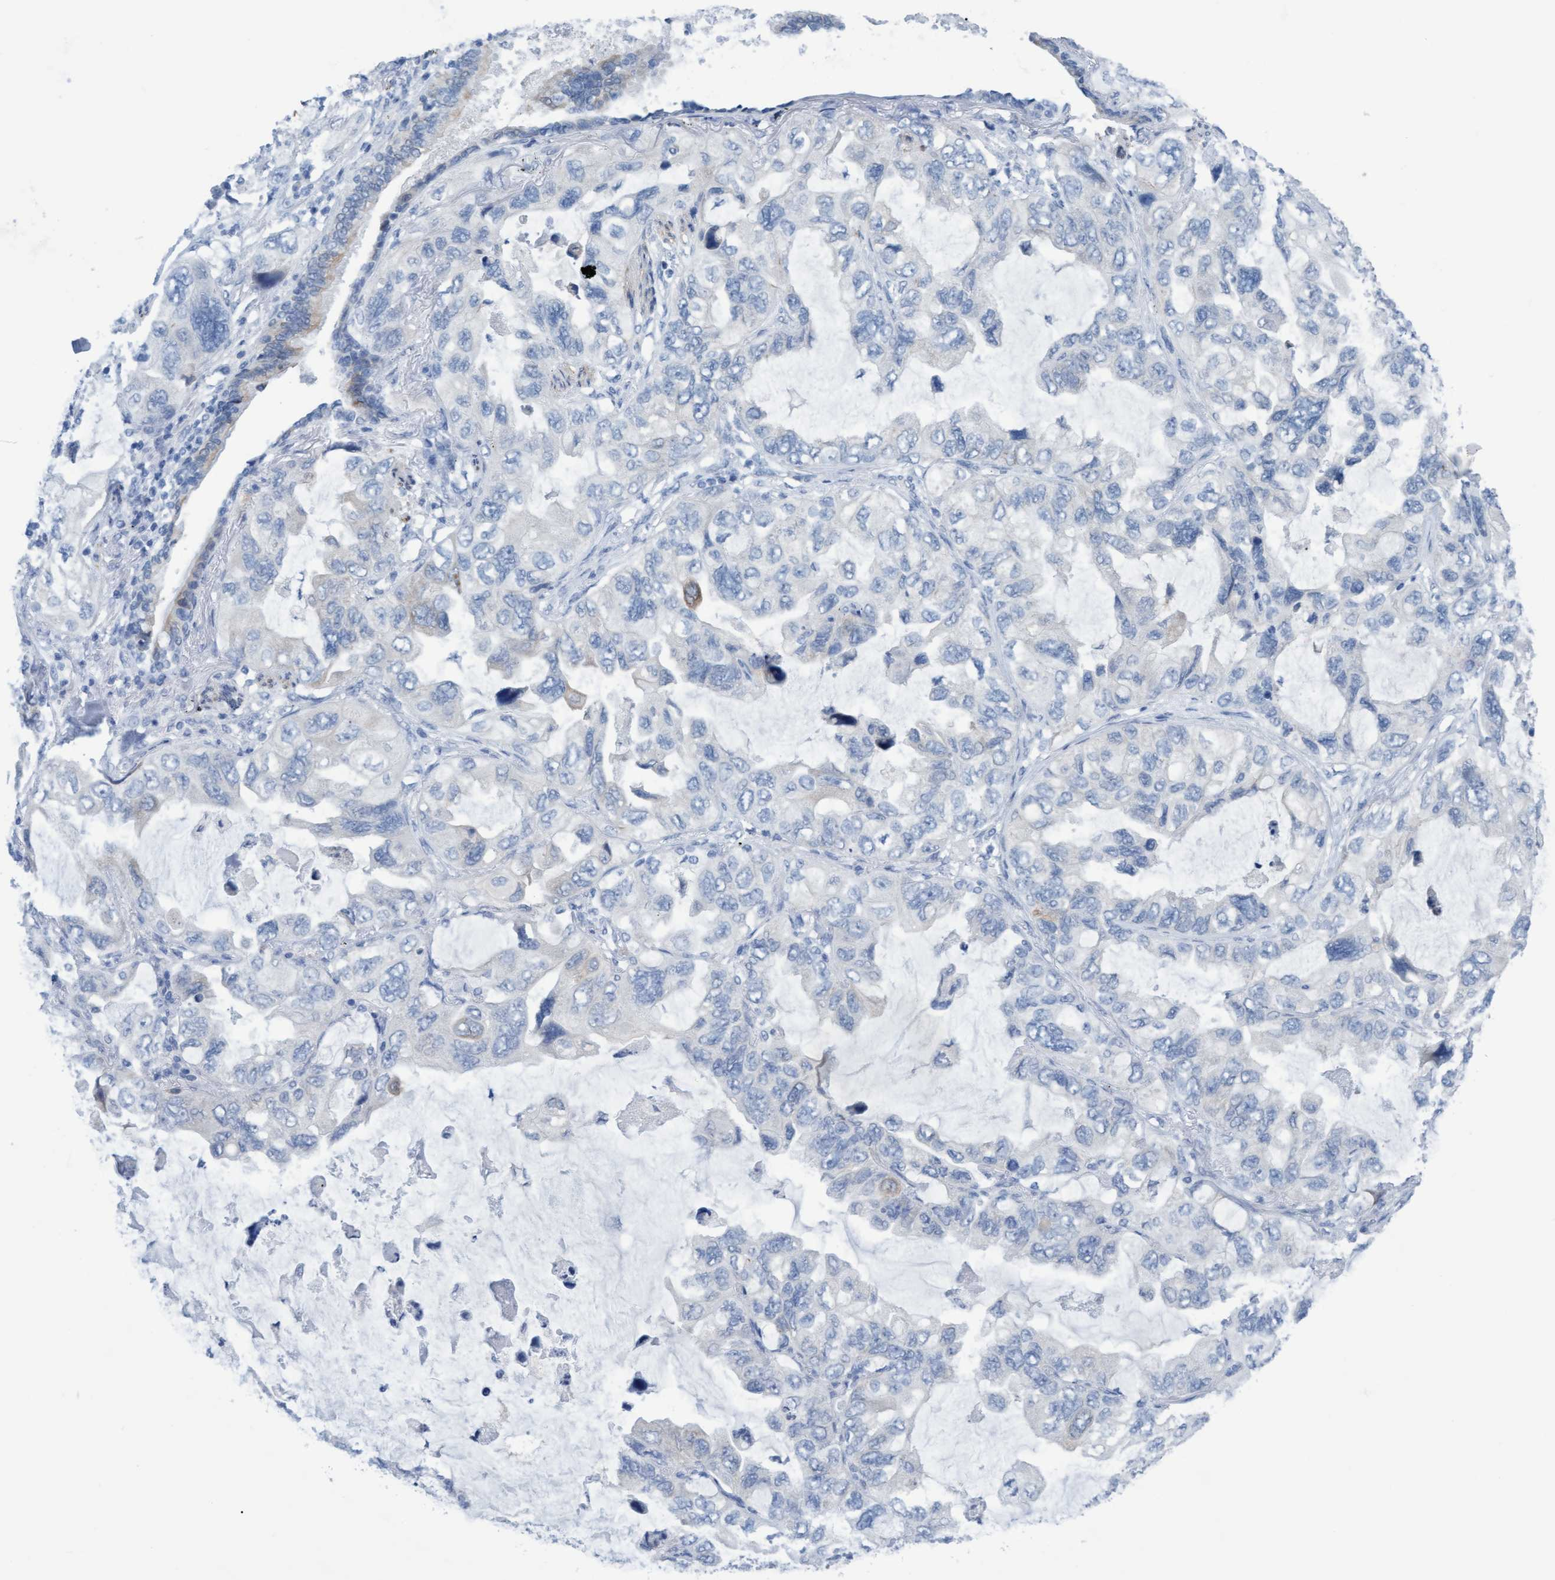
{"staining": {"intensity": "negative", "quantity": "none", "location": "none"}, "tissue": "lung cancer", "cell_type": "Tumor cells", "image_type": "cancer", "snomed": [{"axis": "morphology", "description": "Squamous cell carcinoma, NOS"}, {"axis": "topography", "description": "Lung"}], "caption": "This is an immunohistochemistry (IHC) photomicrograph of lung cancer. There is no expression in tumor cells.", "gene": "SSTR3", "patient": {"sex": "female", "age": 73}}